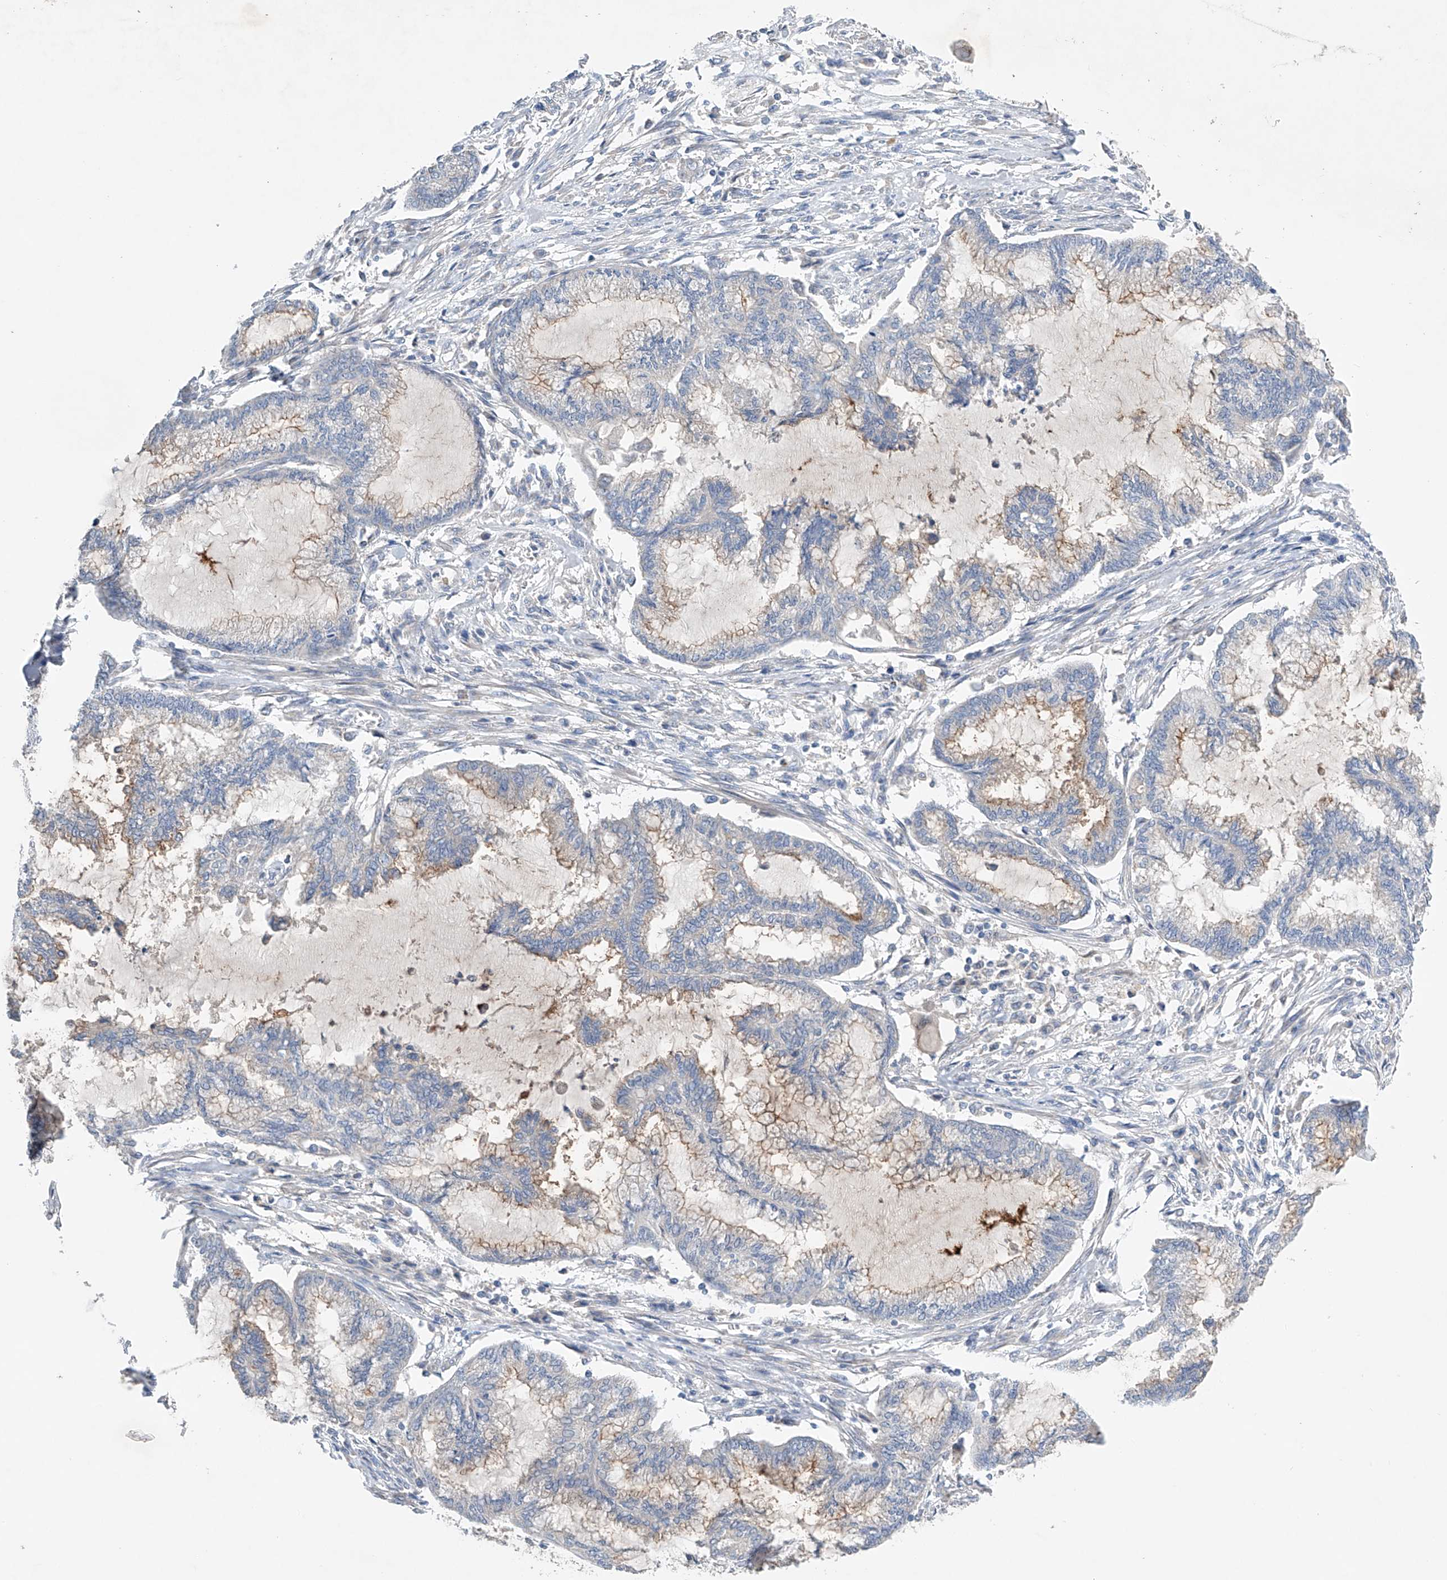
{"staining": {"intensity": "moderate", "quantity": "<25%", "location": "cytoplasmic/membranous"}, "tissue": "endometrial cancer", "cell_type": "Tumor cells", "image_type": "cancer", "snomed": [{"axis": "morphology", "description": "Adenocarcinoma, NOS"}, {"axis": "topography", "description": "Endometrium"}], "caption": "Protein expression analysis of human adenocarcinoma (endometrial) reveals moderate cytoplasmic/membranous expression in about <25% of tumor cells.", "gene": "GPC4", "patient": {"sex": "female", "age": 86}}